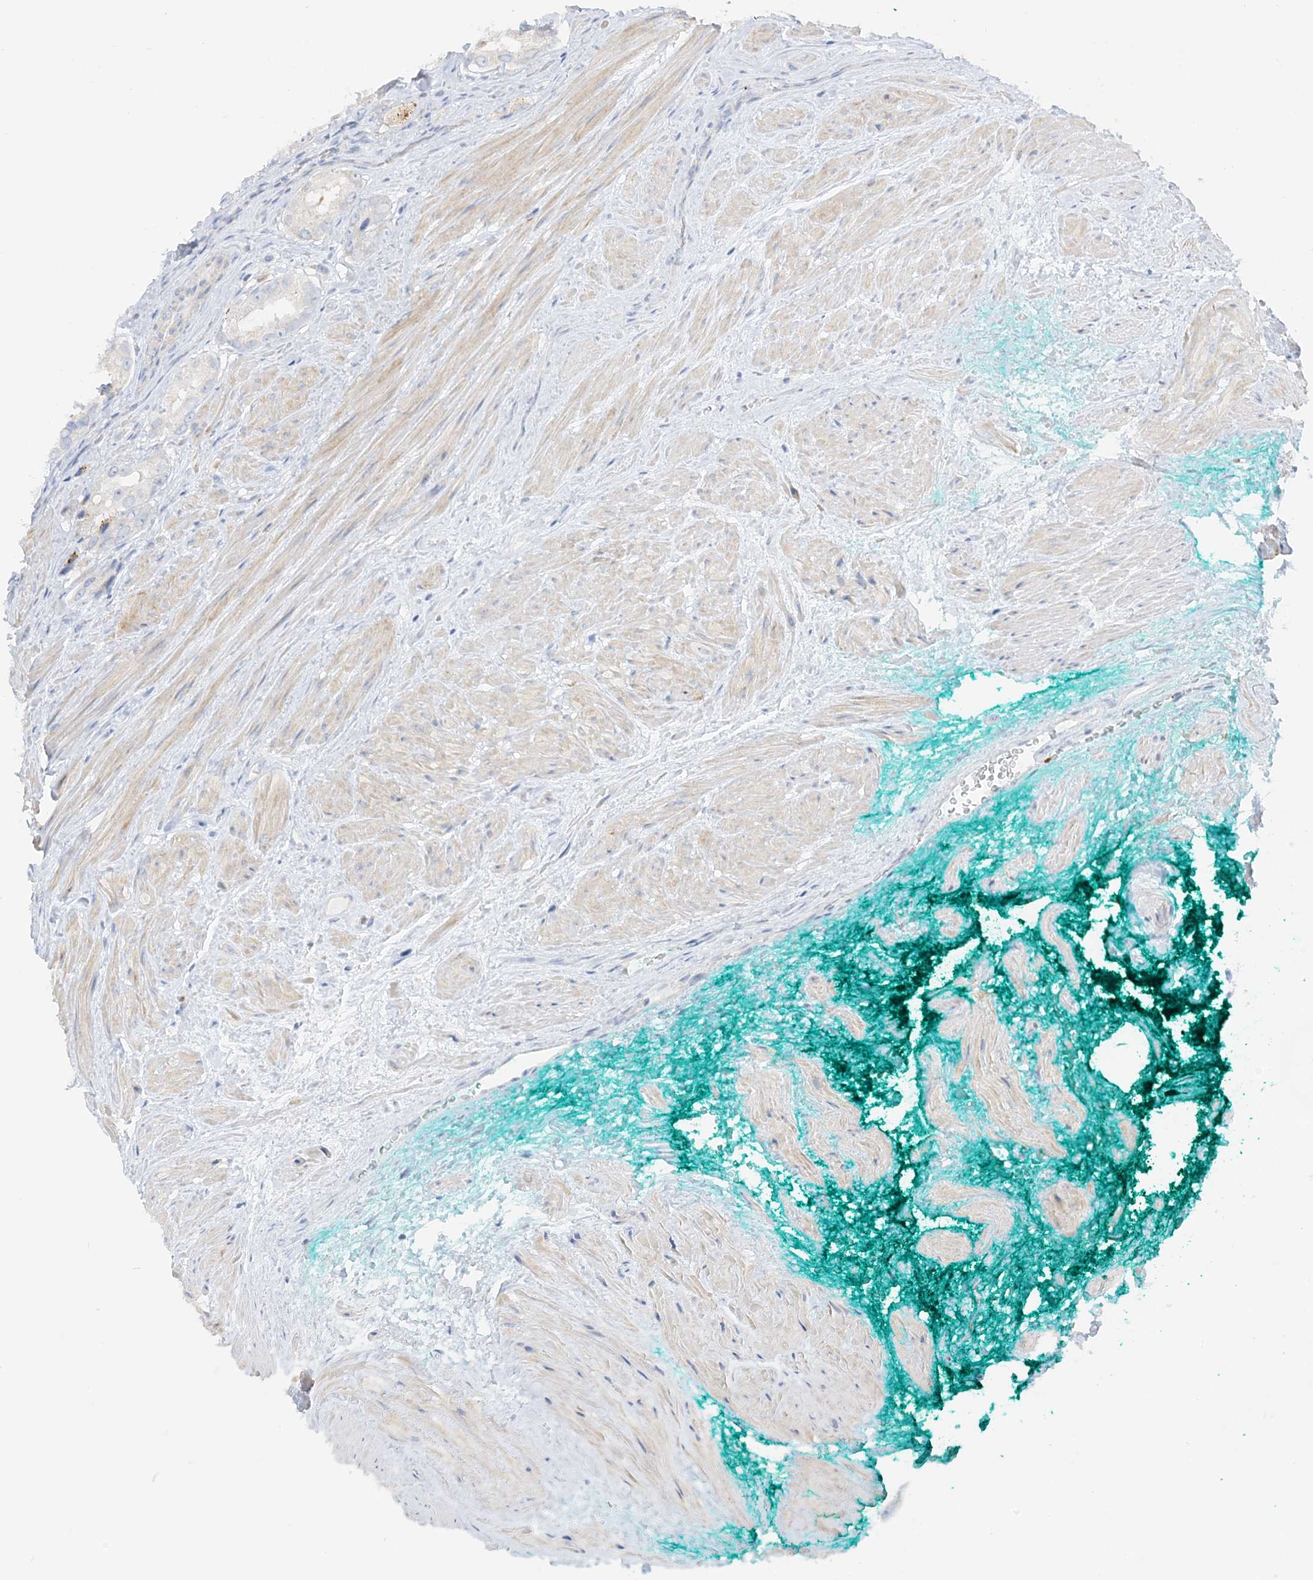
{"staining": {"intensity": "negative", "quantity": "none", "location": "none"}, "tissue": "prostate cancer", "cell_type": "Tumor cells", "image_type": "cancer", "snomed": [{"axis": "morphology", "description": "Adenocarcinoma, Low grade"}, {"axis": "topography", "description": "Prostate"}], "caption": "The image exhibits no staining of tumor cells in prostate low-grade adenocarcinoma. (Immunohistochemistry (ihc), brightfield microscopy, high magnification).", "gene": "SLC26A3", "patient": {"sex": "male", "age": 54}}